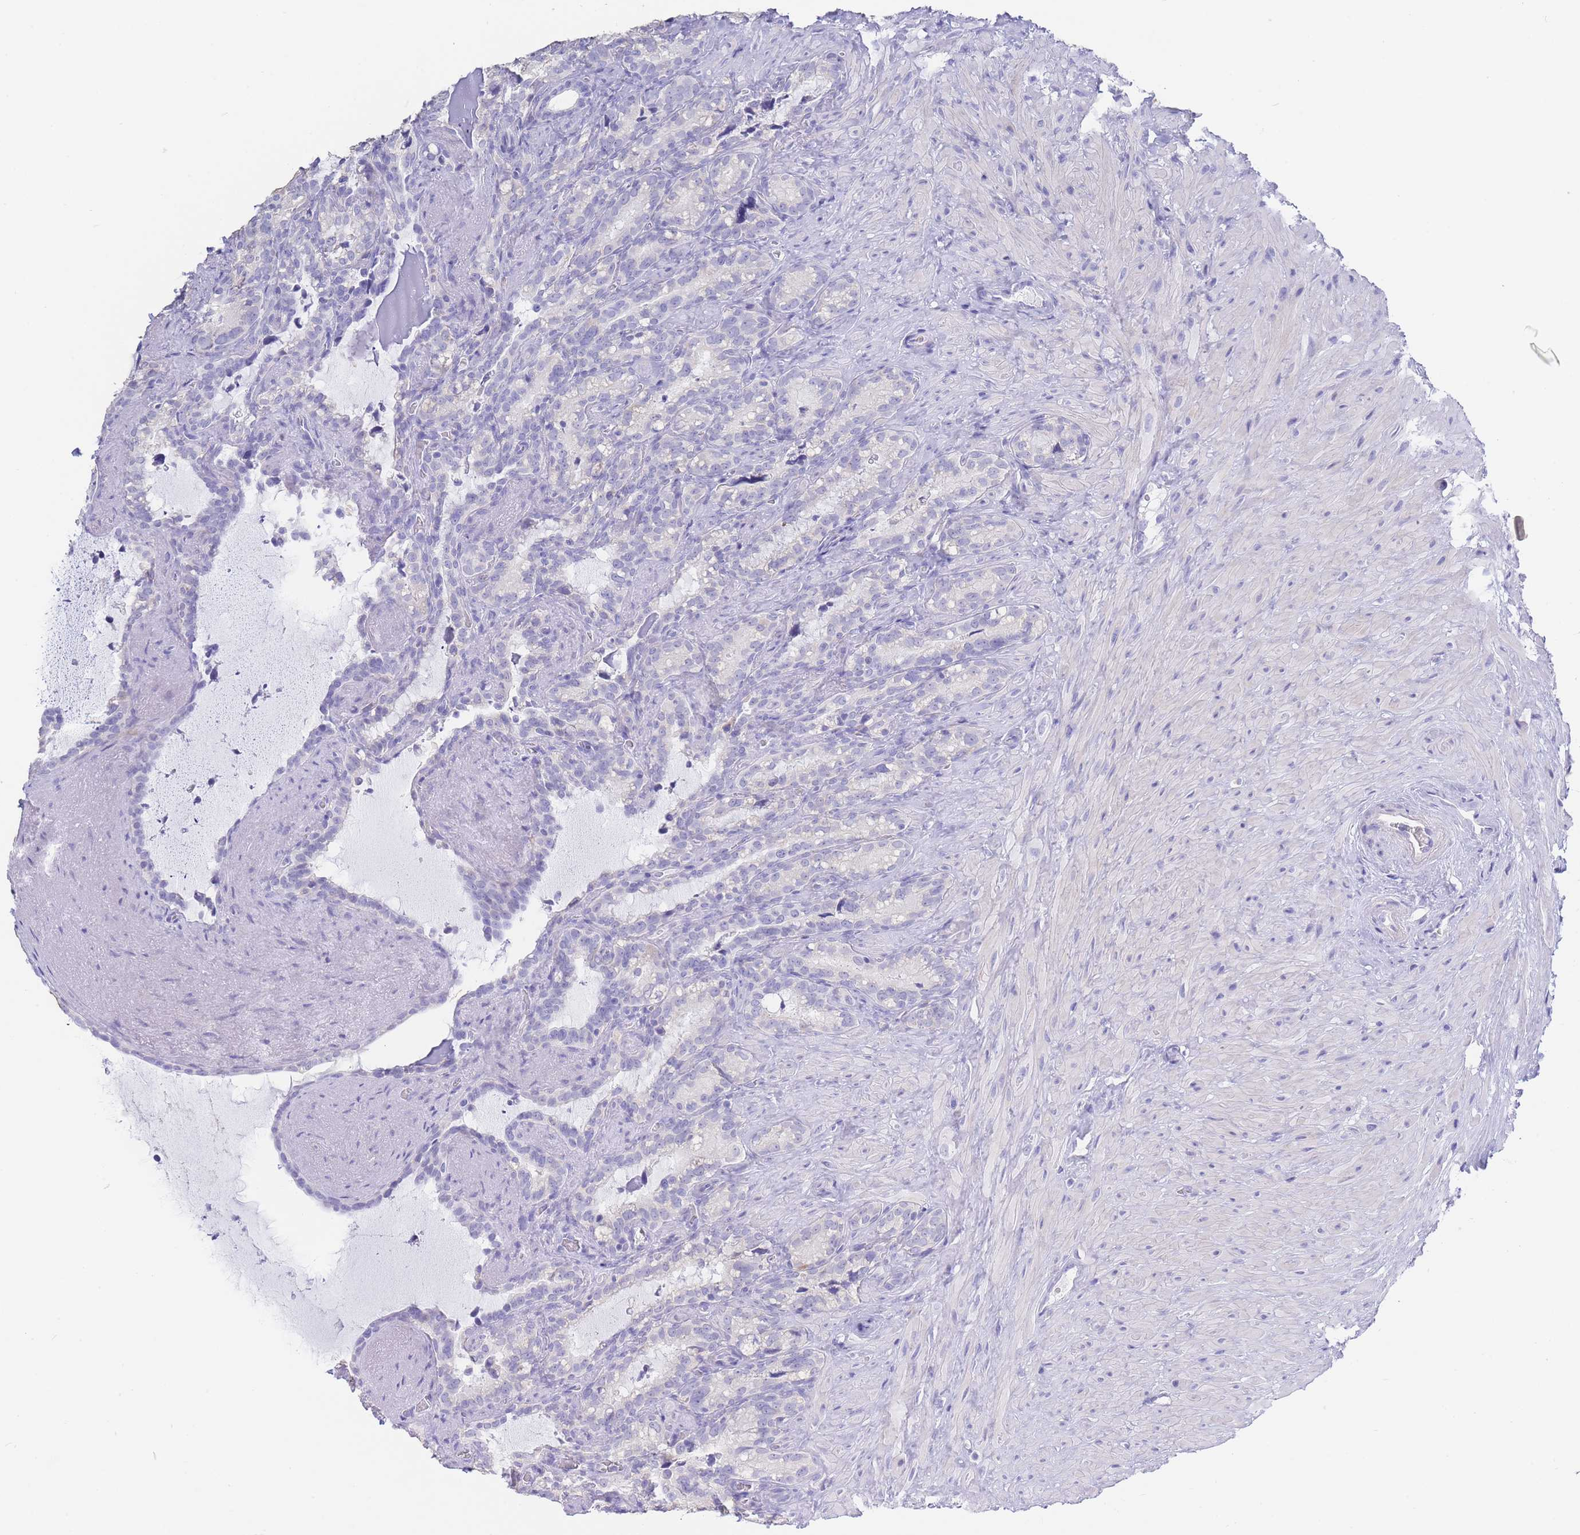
{"staining": {"intensity": "negative", "quantity": "none", "location": "none"}, "tissue": "seminal vesicle", "cell_type": "Glandular cells", "image_type": "normal", "snomed": [{"axis": "morphology", "description": "Normal tissue, NOS"}, {"axis": "topography", "description": "Prostate"}, {"axis": "topography", "description": "Seminal veicle"}], "caption": "A photomicrograph of seminal vesicle stained for a protein reveals no brown staining in glandular cells.", "gene": "CD37", "patient": {"sex": "male", "age": 58}}